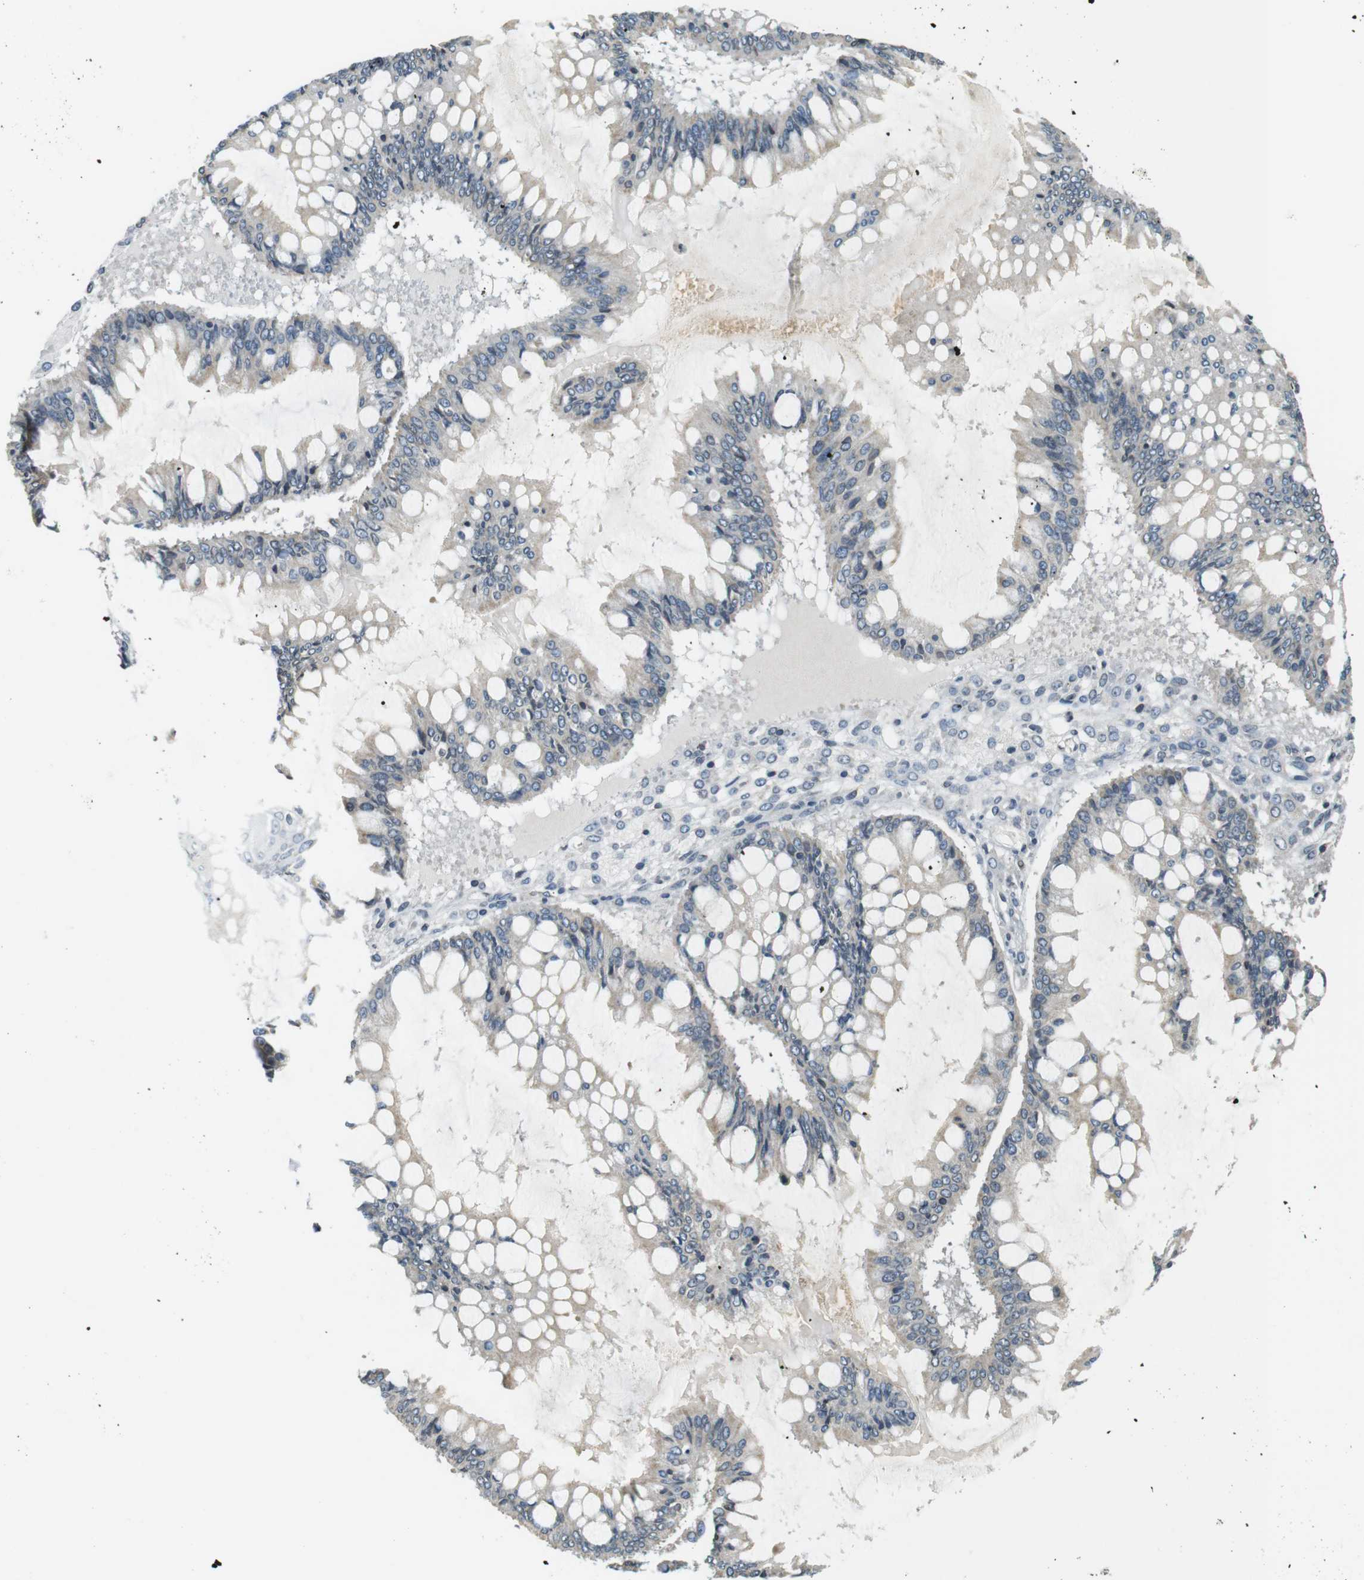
{"staining": {"intensity": "negative", "quantity": "none", "location": "none"}, "tissue": "ovarian cancer", "cell_type": "Tumor cells", "image_type": "cancer", "snomed": [{"axis": "morphology", "description": "Cystadenocarcinoma, mucinous, NOS"}, {"axis": "topography", "description": "Ovary"}], "caption": "IHC of ovarian cancer (mucinous cystadenocarcinoma) exhibits no staining in tumor cells.", "gene": "TMX4", "patient": {"sex": "female", "age": 73}}